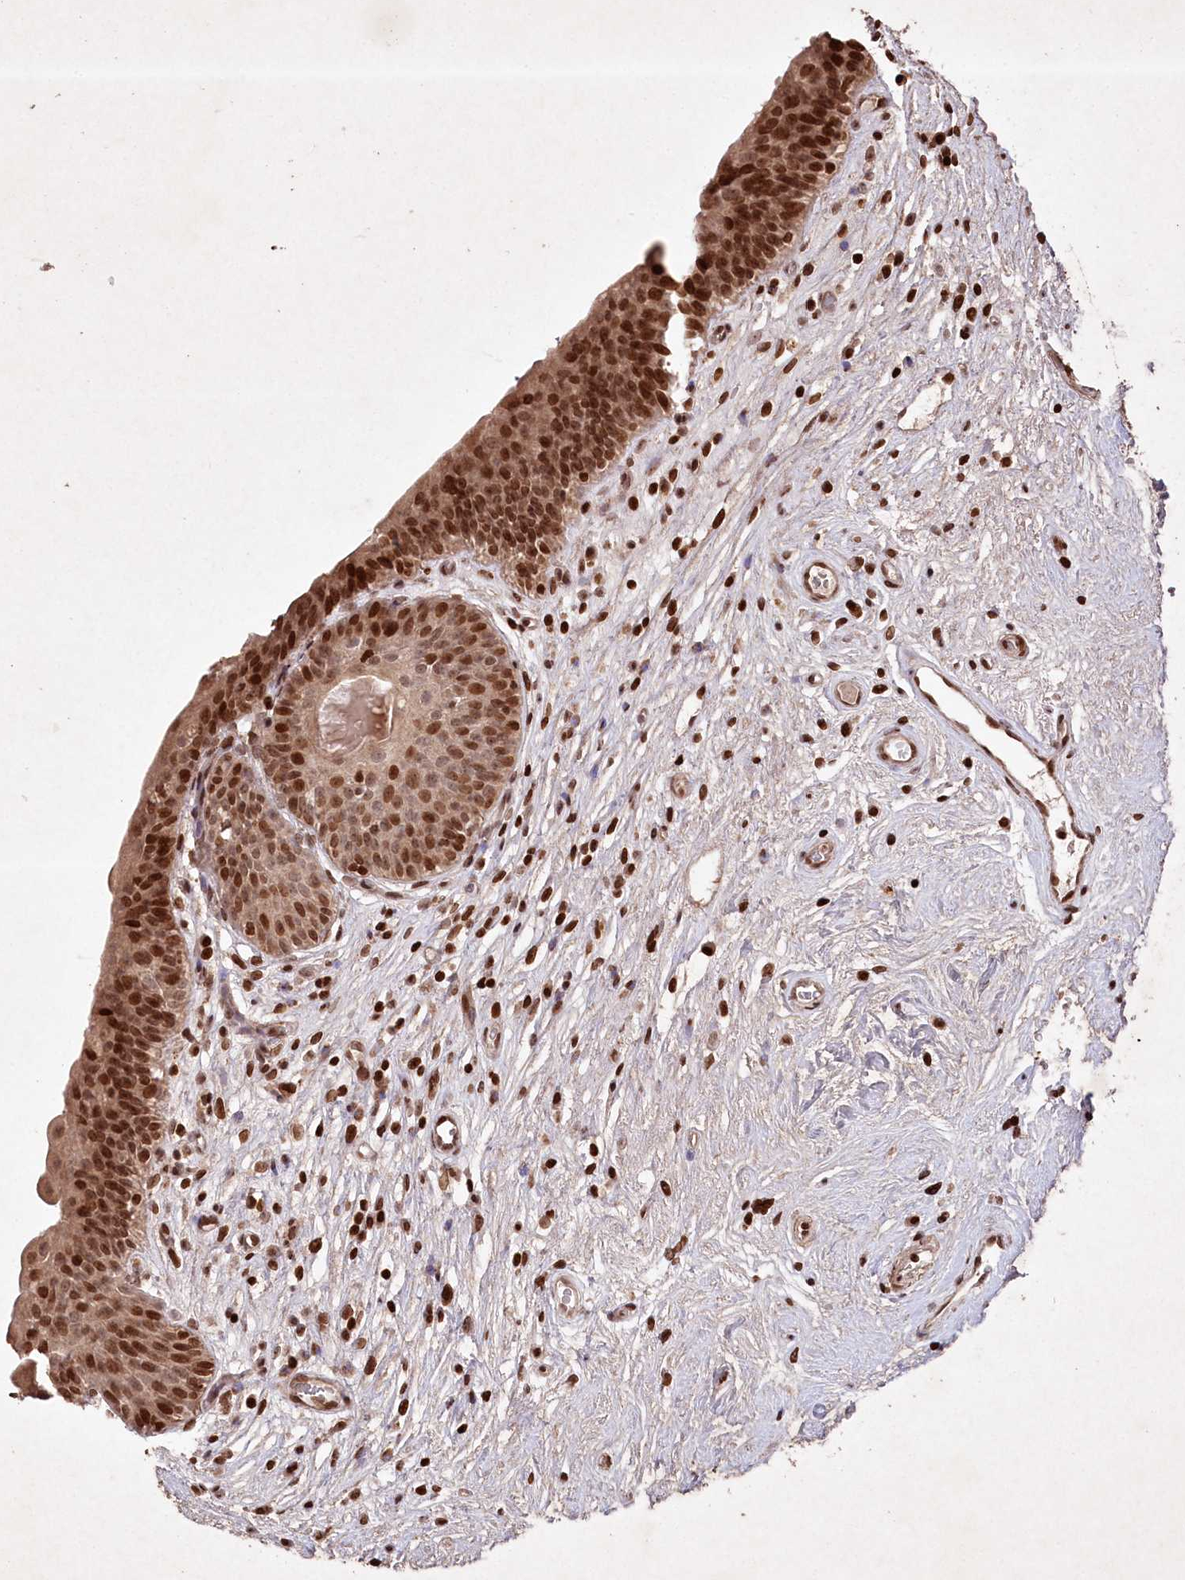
{"staining": {"intensity": "strong", "quantity": ">75%", "location": "nuclear"}, "tissue": "urinary bladder", "cell_type": "Urothelial cells", "image_type": "normal", "snomed": [{"axis": "morphology", "description": "Normal tissue, NOS"}, {"axis": "topography", "description": "Urinary bladder"}], "caption": "Immunohistochemistry of normal urinary bladder displays high levels of strong nuclear staining in approximately >75% of urothelial cells.", "gene": "CCSER2", "patient": {"sex": "male", "age": 83}}